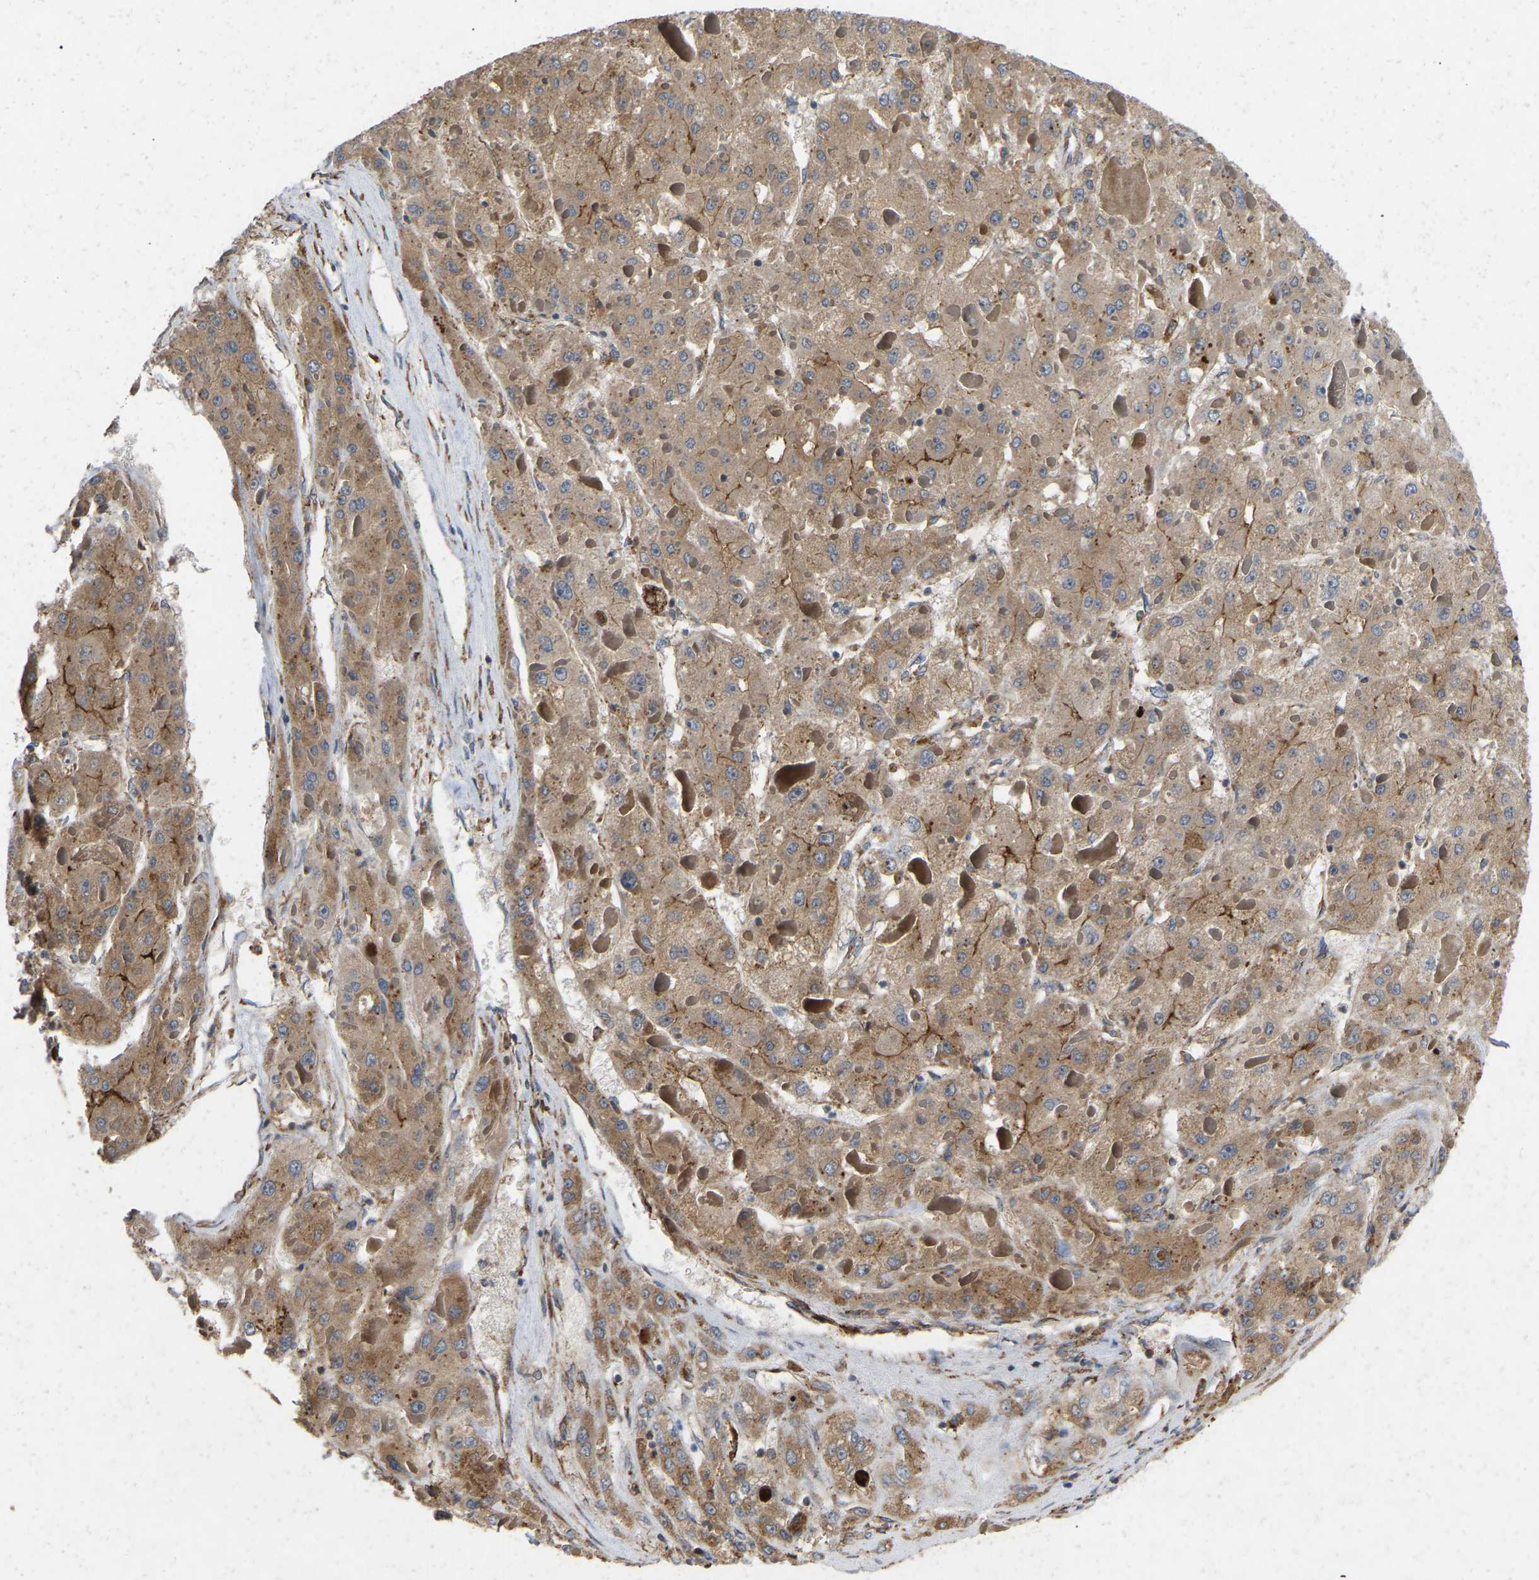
{"staining": {"intensity": "moderate", "quantity": ">75%", "location": "cytoplasmic/membranous"}, "tissue": "liver cancer", "cell_type": "Tumor cells", "image_type": "cancer", "snomed": [{"axis": "morphology", "description": "Carcinoma, Hepatocellular, NOS"}, {"axis": "topography", "description": "Liver"}], "caption": "Protein staining of liver cancer tissue displays moderate cytoplasmic/membranous positivity in approximately >75% of tumor cells.", "gene": "RHEB", "patient": {"sex": "female", "age": 73}}